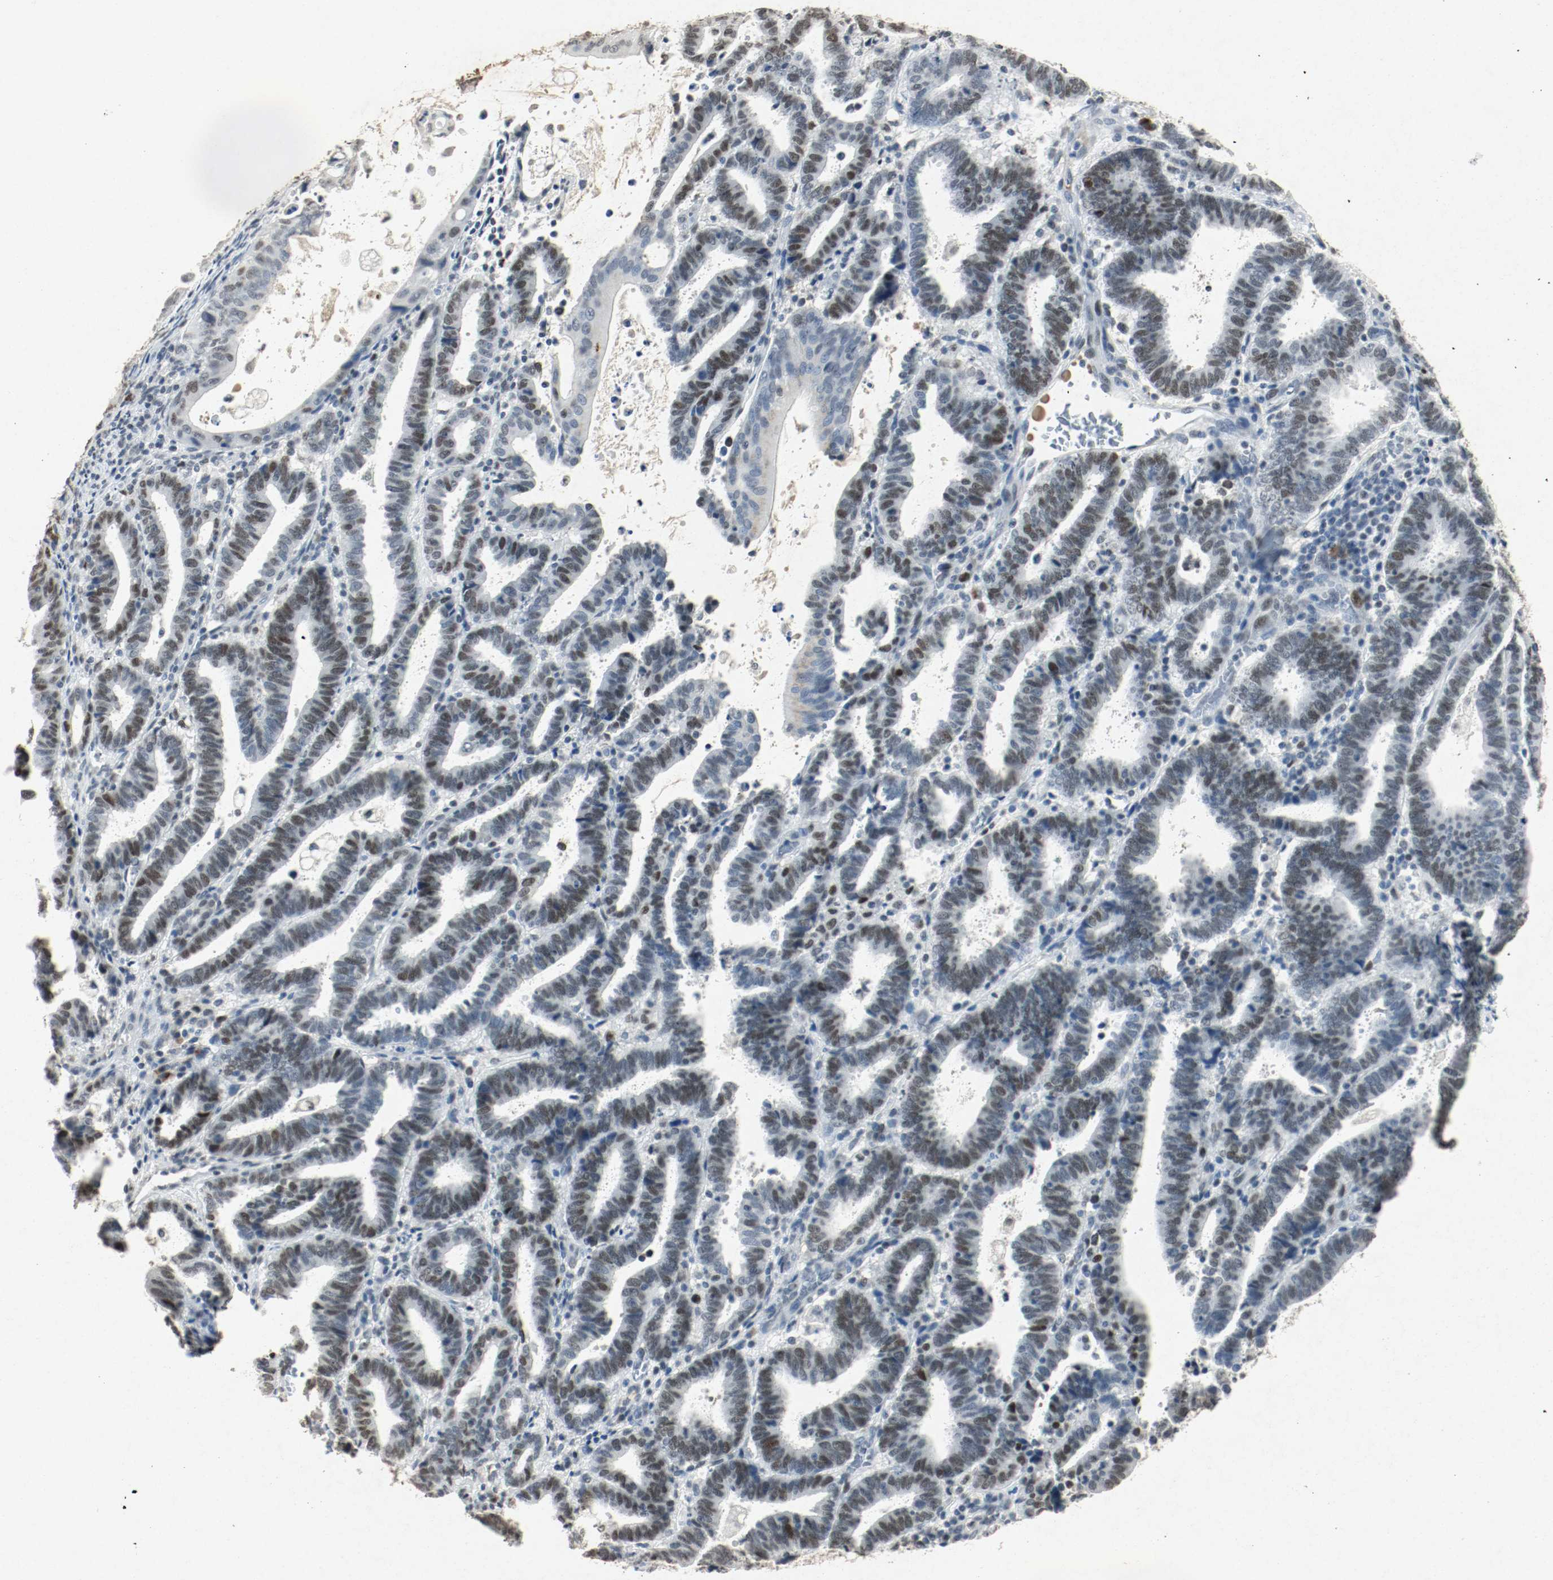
{"staining": {"intensity": "moderate", "quantity": ">75%", "location": "nuclear"}, "tissue": "endometrial cancer", "cell_type": "Tumor cells", "image_type": "cancer", "snomed": [{"axis": "morphology", "description": "Adenocarcinoma, NOS"}, {"axis": "topography", "description": "Uterus"}], "caption": "Brown immunohistochemical staining in adenocarcinoma (endometrial) displays moderate nuclear positivity in about >75% of tumor cells.", "gene": "DNMT1", "patient": {"sex": "female", "age": 83}}